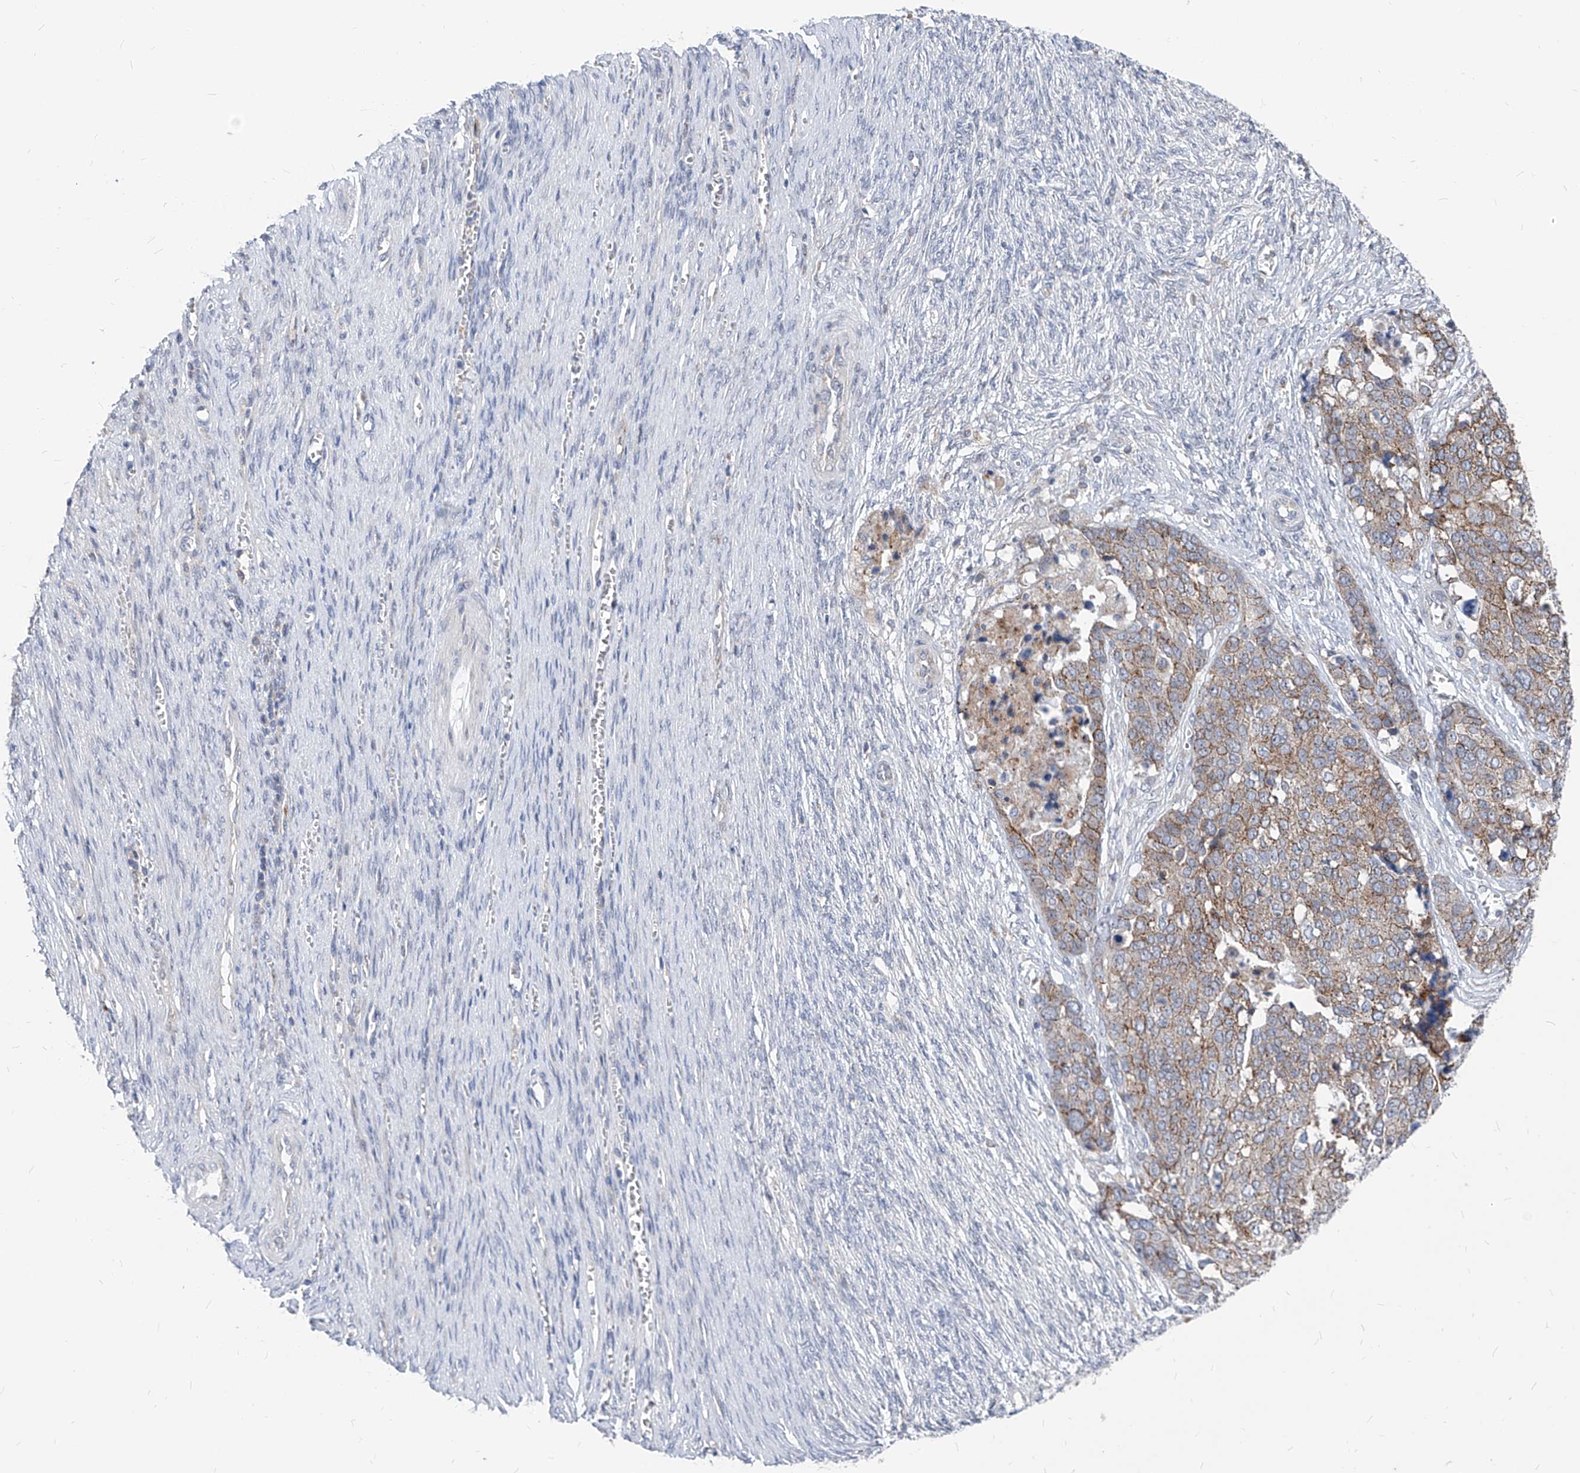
{"staining": {"intensity": "weak", "quantity": ">75%", "location": "cytoplasmic/membranous"}, "tissue": "ovarian cancer", "cell_type": "Tumor cells", "image_type": "cancer", "snomed": [{"axis": "morphology", "description": "Cystadenocarcinoma, serous, NOS"}, {"axis": "topography", "description": "Ovary"}], "caption": "Human ovarian cancer stained for a protein (brown) shows weak cytoplasmic/membranous positive positivity in approximately >75% of tumor cells.", "gene": "AGPS", "patient": {"sex": "female", "age": 44}}